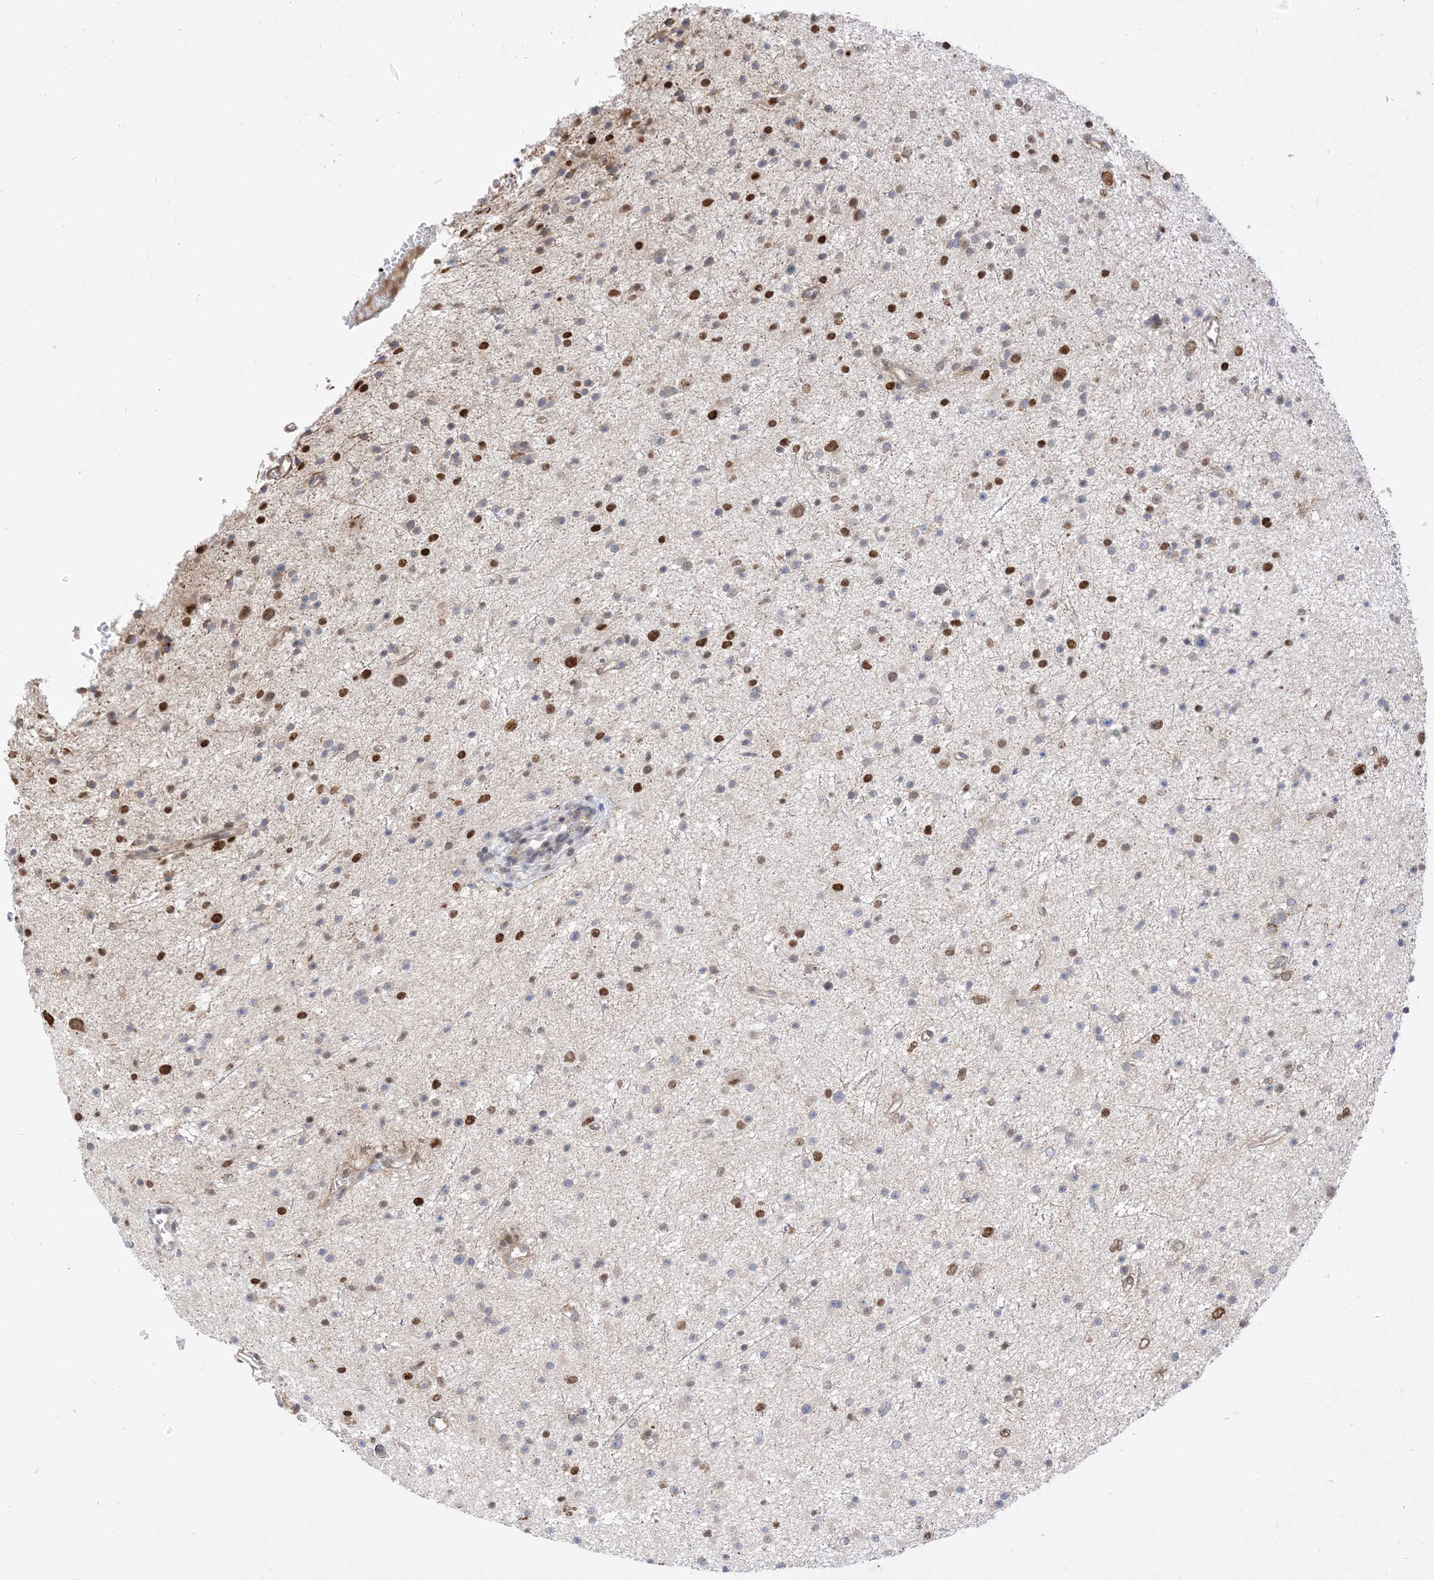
{"staining": {"intensity": "negative", "quantity": "none", "location": "none"}, "tissue": "glioma", "cell_type": "Tumor cells", "image_type": "cancer", "snomed": [{"axis": "morphology", "description": "Glioma, malignant, Low grade"}, {"axis": "topography", "description": "Cerebral cortex"}], "caption": "A micrograph of human malignant glioma (low-grade) is negative for staining in tumor cells.", "gene": "TYSND1", "patient": {"sex": "female", "age": 39}}